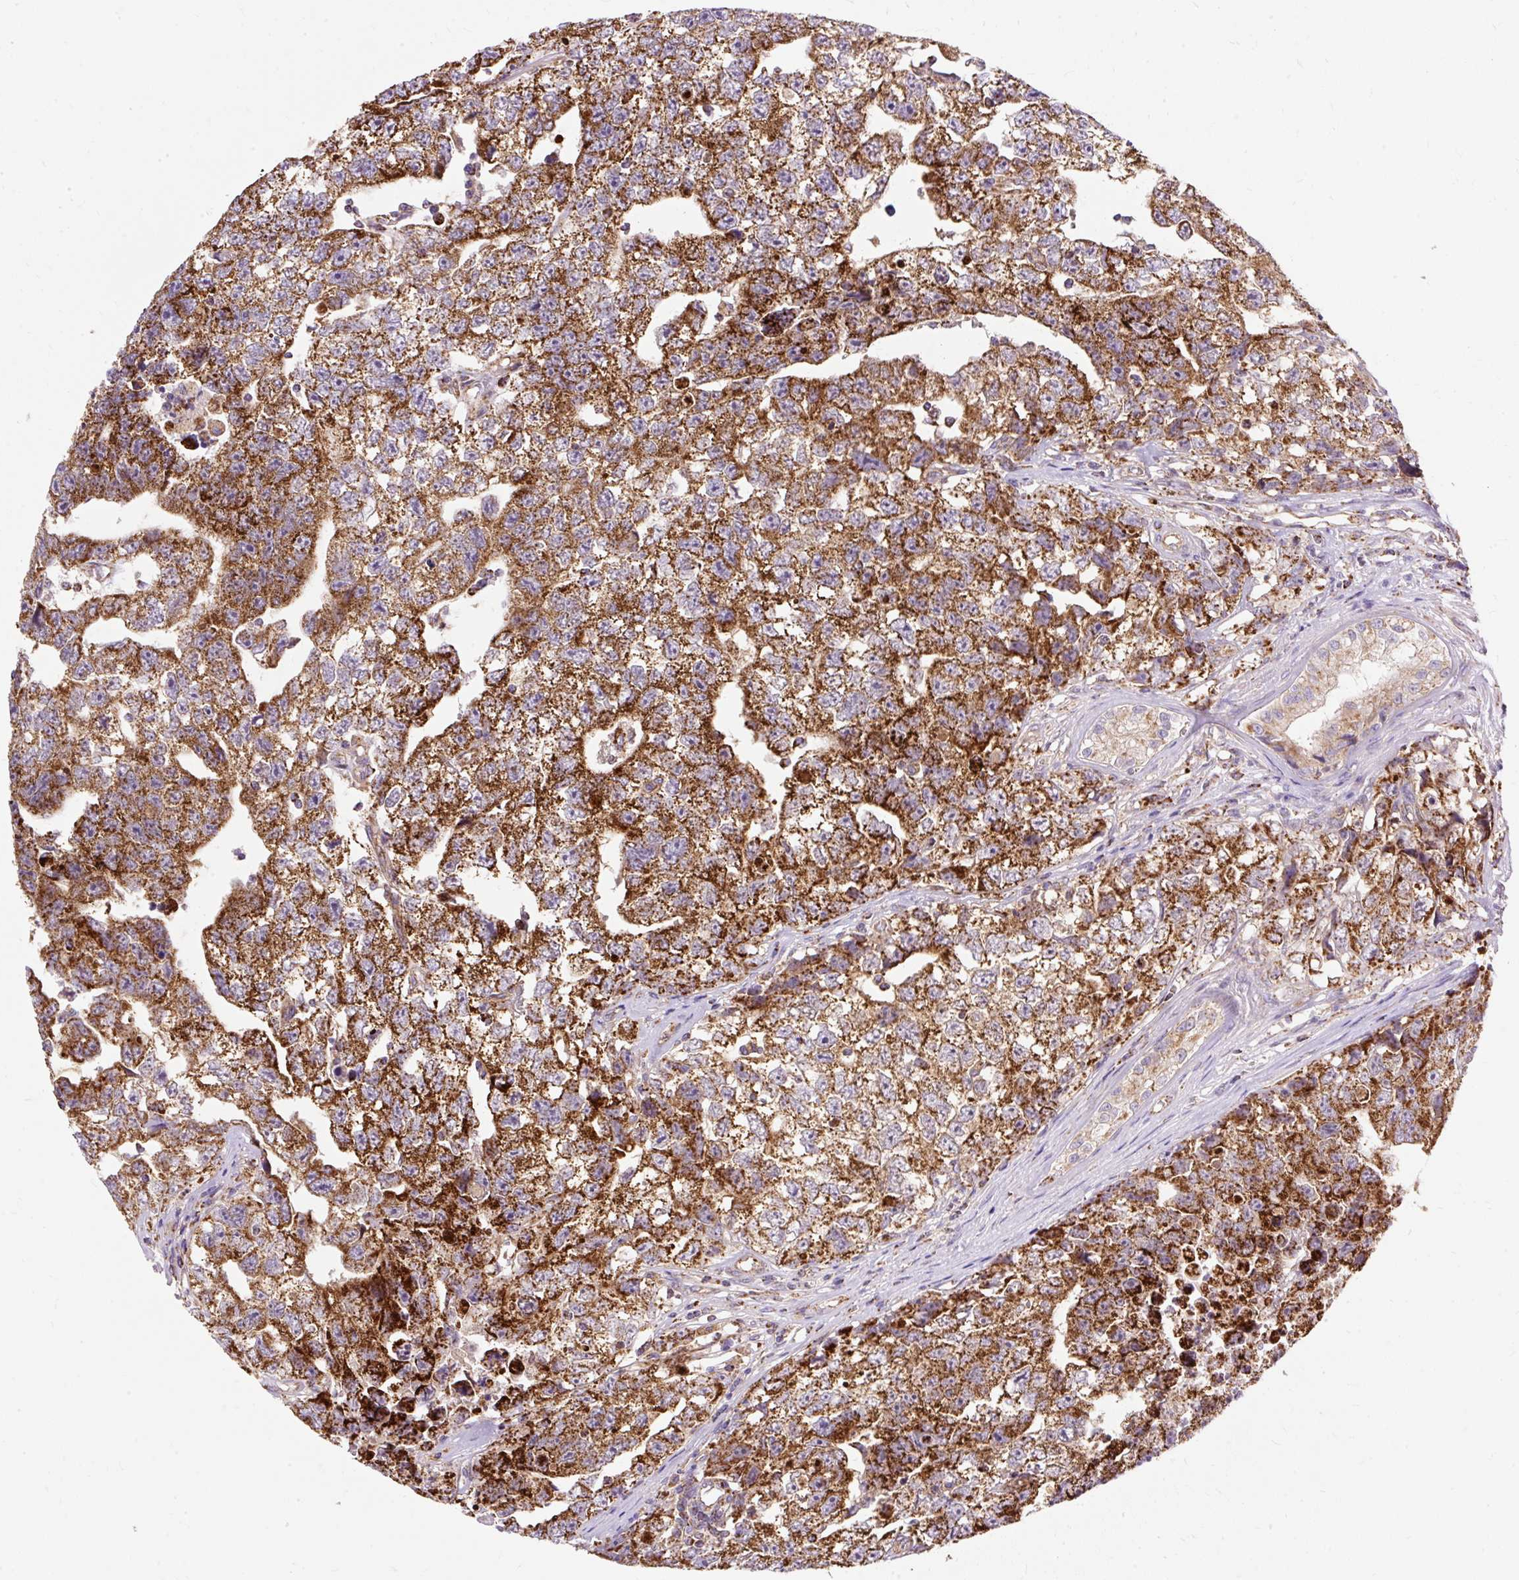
{"staining": {"intensity": "strong", "quantity": ">75%", "location": "cytoplasmic/membranous"}, "tissue": "testis cancer", "cell_type": "Tumor cells", "image_type": "cancer", "snomed": [{"axis": "morphology", "description": "Carcinoma, Embryonal, NOS"}, {"axis": "topography", "description": "Testis"}], "caption": "A brown stain shows strong cytoplasmic/membranous positivity of a protein in human embryonal carcinoma (testis) tumor cells. Nuclei are stained in blue.", "gene": "CEP290", "patient": {"sex": "male", "age": 22}}